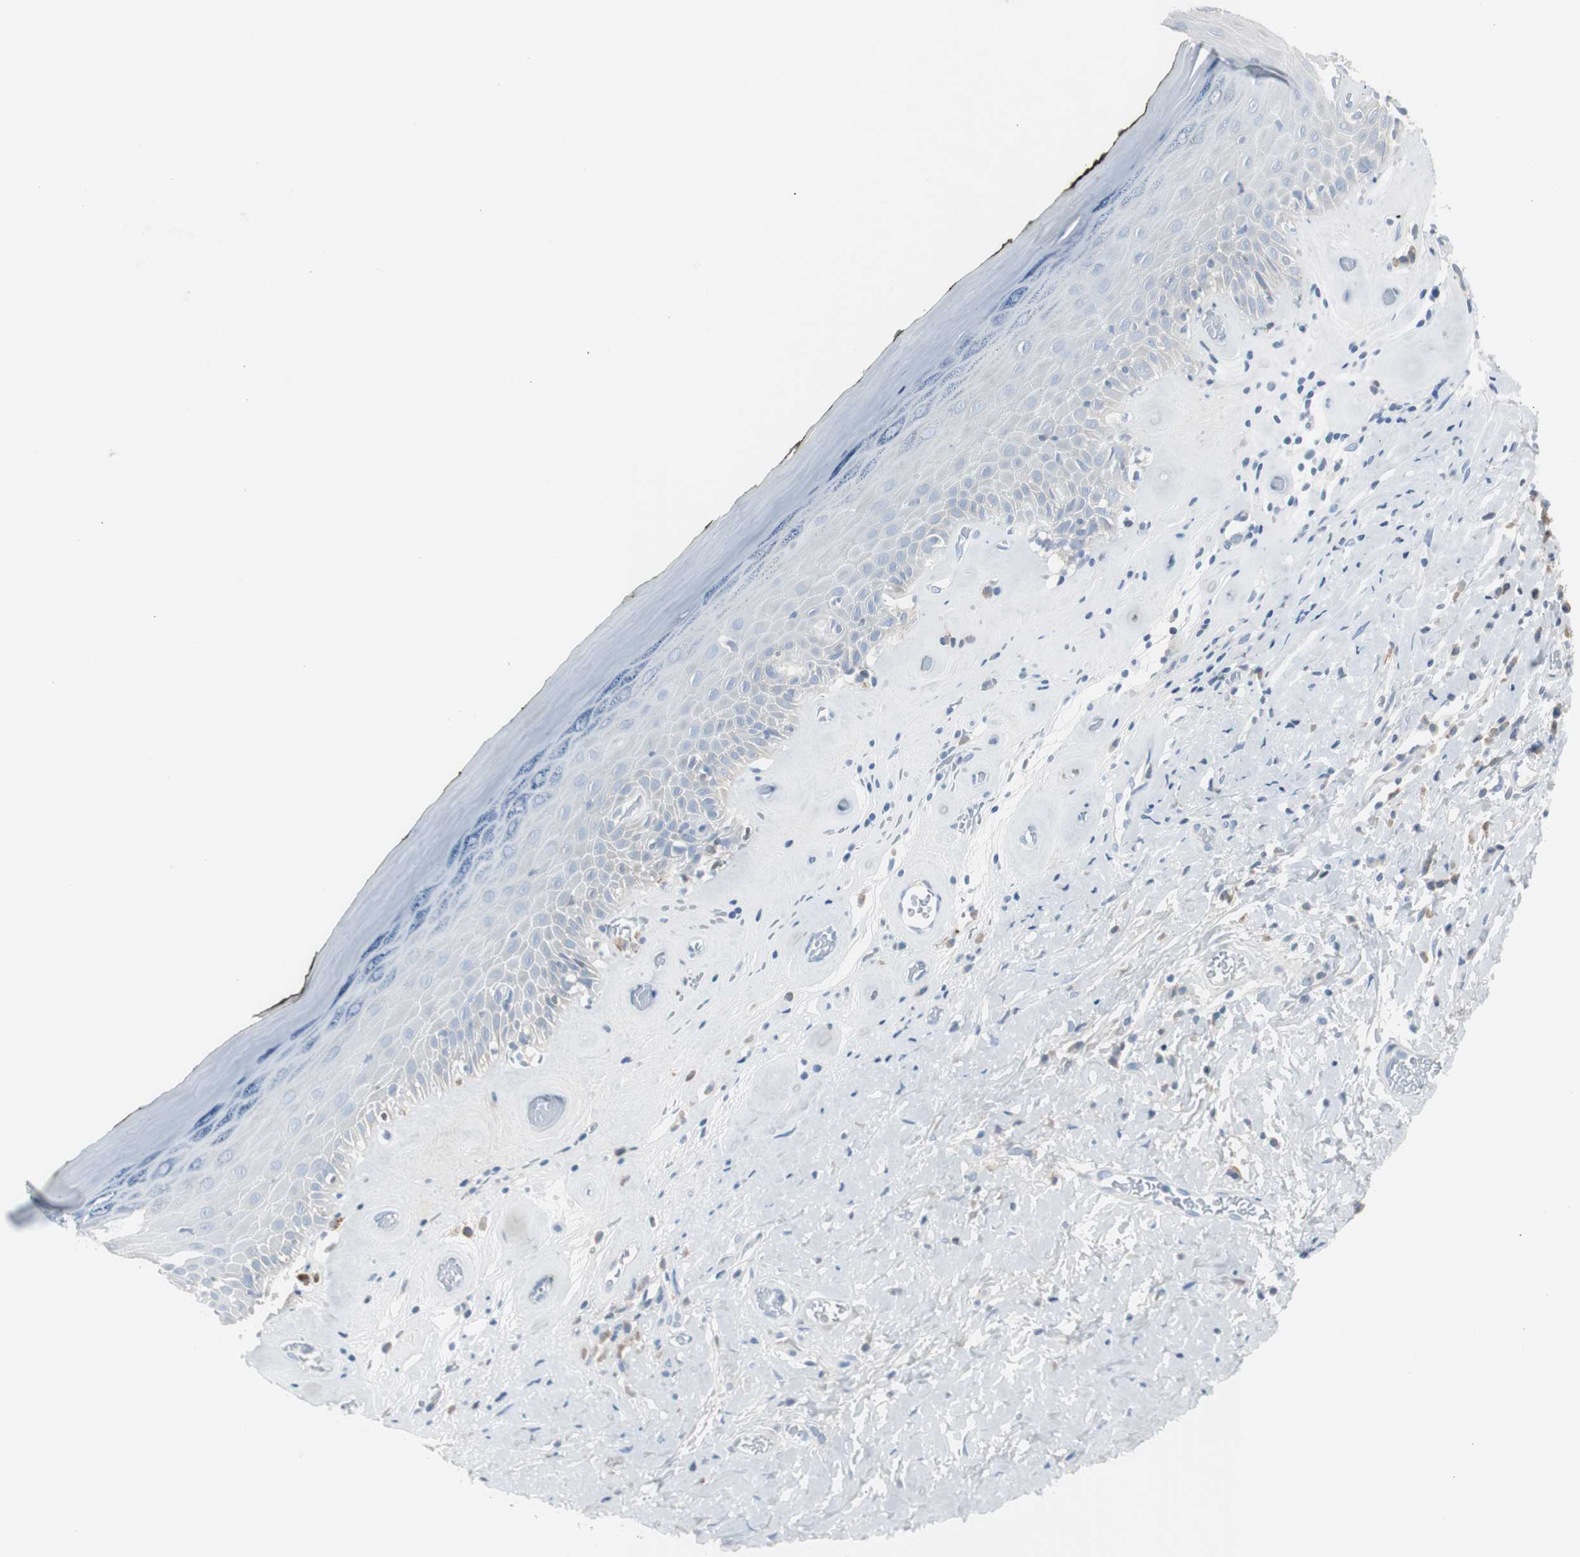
{"staining": {"intensity": "weak", "quantity": "<25%", "location": "cytoplasmic/membranous"}, "tissue": "skin", "cell_type": "Epidermal cells", "image_type": "normal", "snomed": [{"axis": "morphology", "description": "Normal tissue, NOS"}, {"axis": "morphology", "description": "Inflammation, NOS"}, {"axis": "topography", "description": "Vulva"}], "caption": "Immunohistochemical staining of normal skin shows no significant expression in epidermal cells. The staining was performed using DAB (3,3'-diaminobenzidine) to visualize the protein expression in brown, while the nuclei were stained in blue with hematoxylin (Magnification: 20x).", "gene": "SERPINF1", "patient": {"sex": "female", "age": 84}}